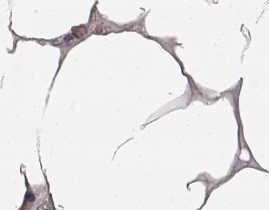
{"staining": {"intensity": "negative", "quantity": "none", "location": "none"}, "tissue": "bone marrow", "cell_type": "Hematopoietic cells", "image_type": "normal", "snomed": [{"axis": "morphology", "description": "Normal tissue, NOS"}, {"axis": "topography", "description": "Bone marrow"}], "caption": "IHC micrograph of unremarkable bone marrow stained for a protein (brown), which exhibits no positivity in hematopoietic cells. Nuclei are stained in blue.", "gene": "TPH2", "patient": {"sex": "female", "age": 52}}